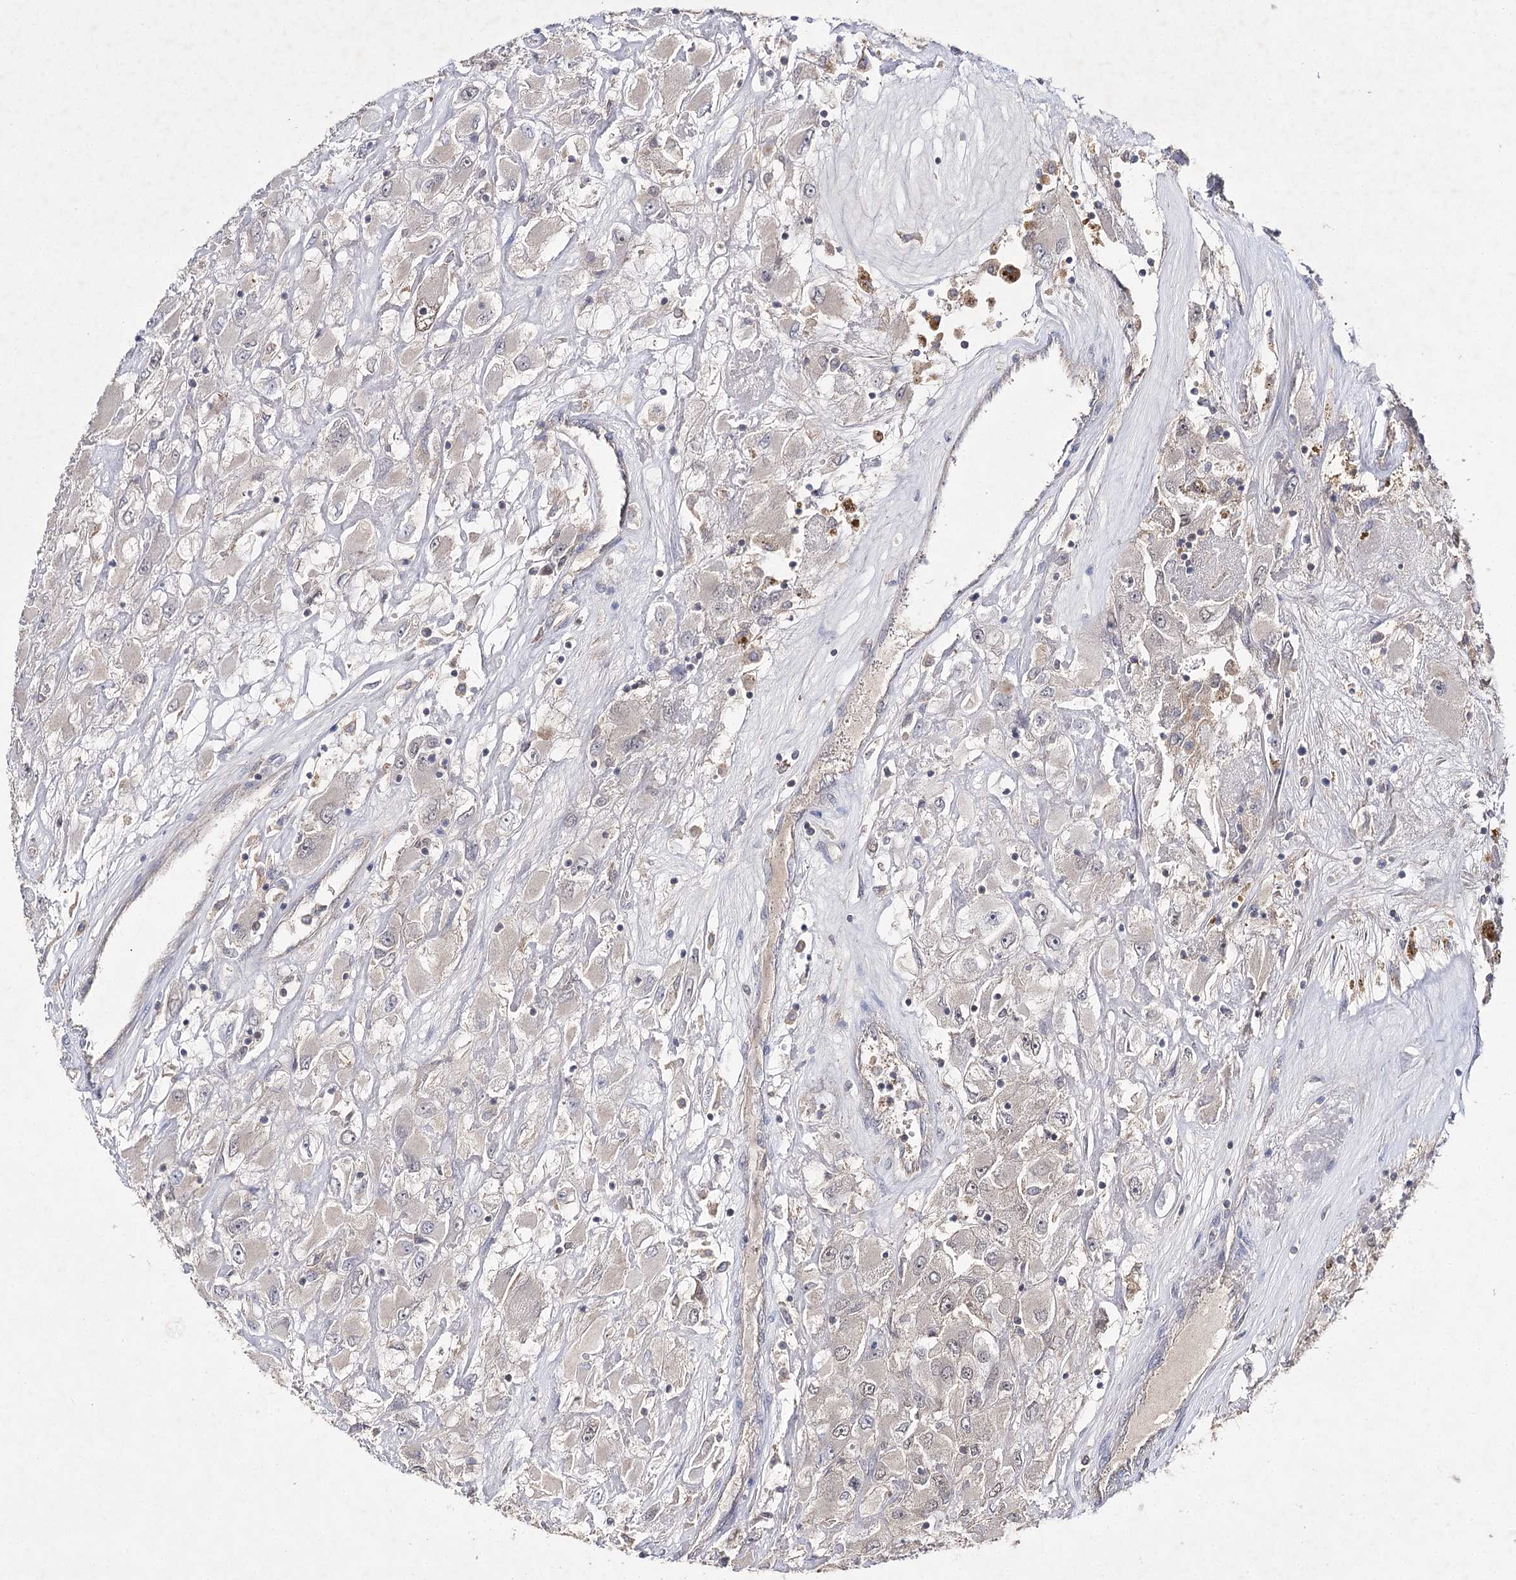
{"staining": {"intensity": "negative", "quantity": "none", "location": "none"}, "tissue": "renal cancer", "cell_type": "Tumor cells", "image_type": "cancer", "snomed": [{"axis": "morphology", "description": "Adenocarcinoma, NOS"}, {"axis": "topography", "description": "Kidney"}], "caption": "Immunohistochemistry of human adenocarcinoma (renal) shows no expression in tumor cells.", "gene": "BCR", "patient": {"sex": "female", "age": 52}}